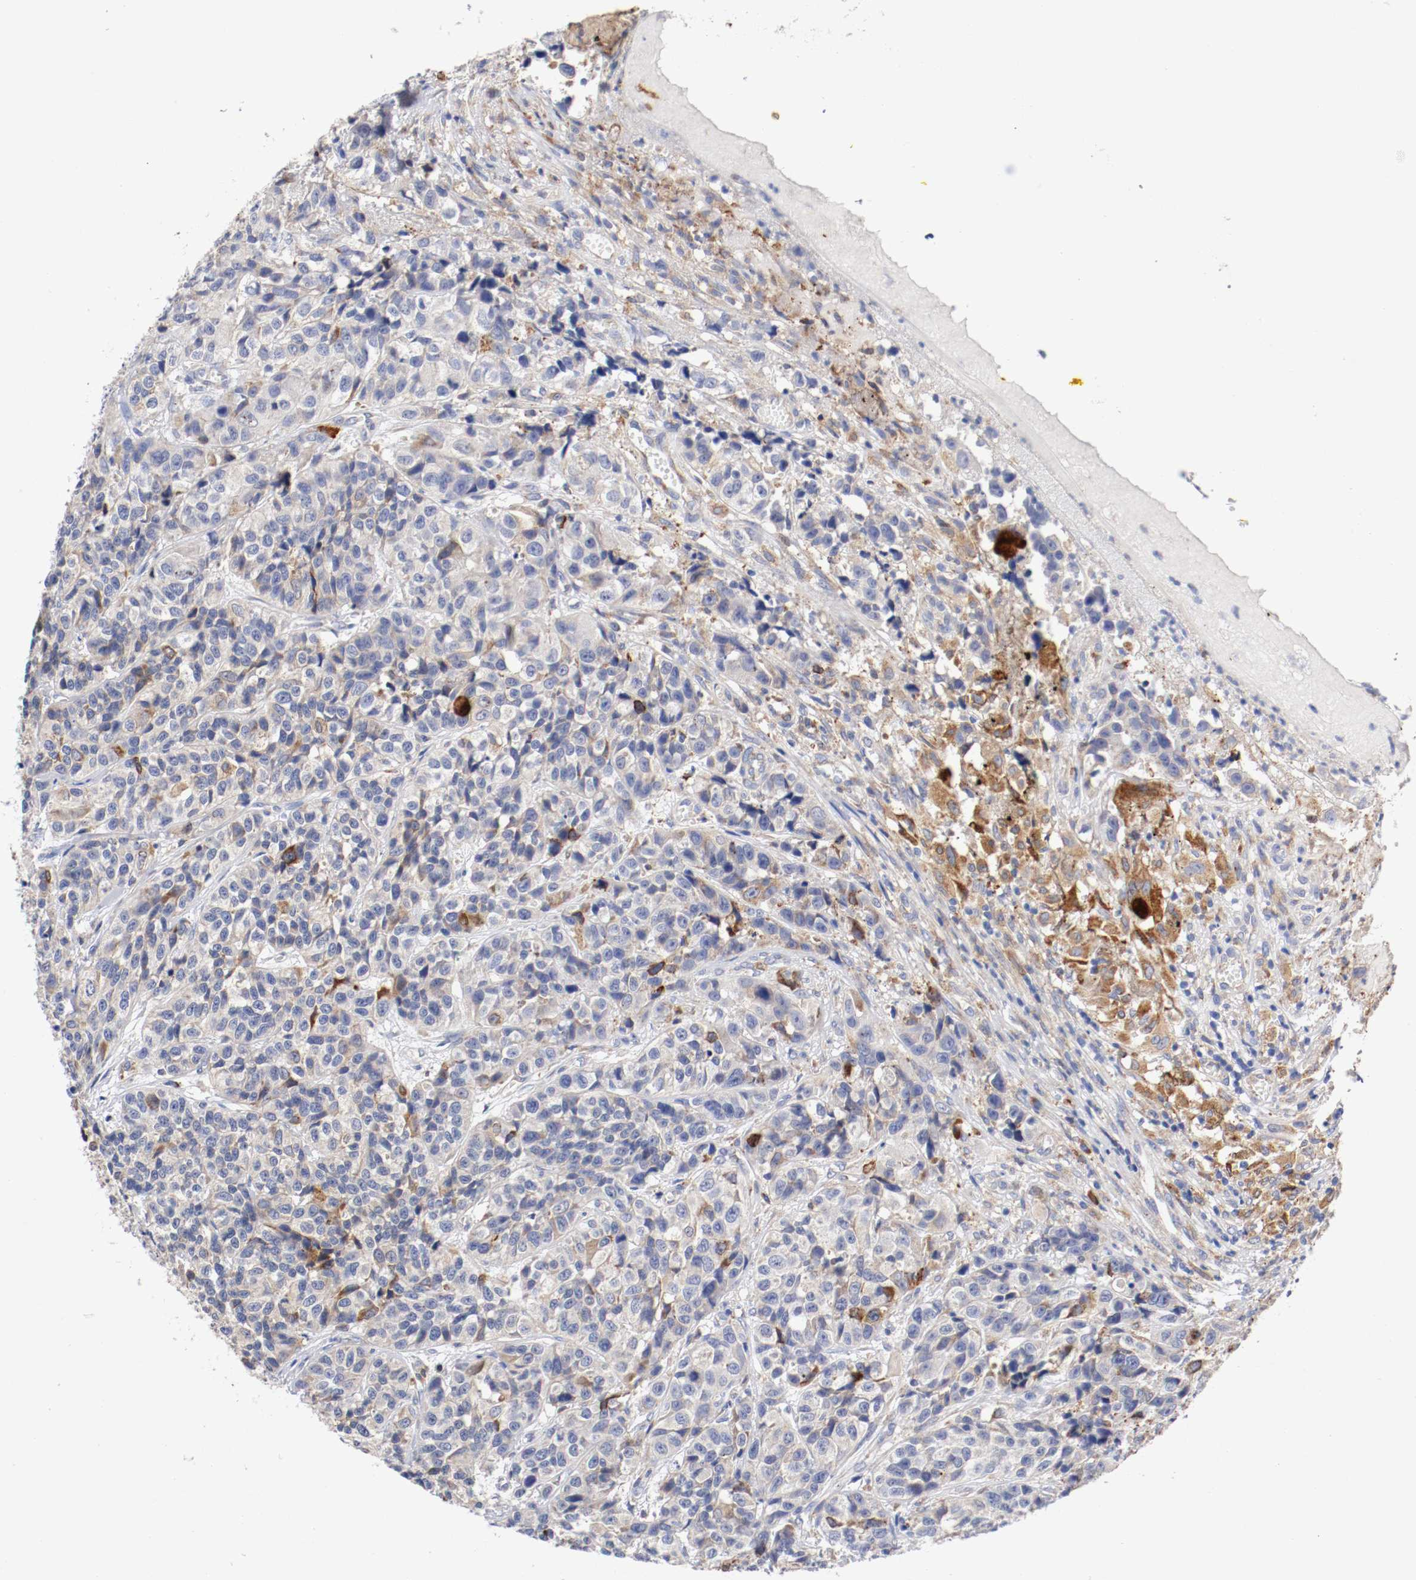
{"staining": {"intensity": "moderate", "quantity": "25%-75%", "location": "cytoplasmic/membranous"}, "tissue": "urothelial cancer", "cell_type": "Tumor cells", "image_type": "cancer", "snomed": [{"axis": "morphology", "description": "Urothelial carcinoma, High grade"}, {"axis": "topography", "description": "Urinary bladder"}], "caption": "An image showing moderate cytoplasmic/membranous staining in about 25%-75% of tumor cells in urothelial cancer, as visualized by brown immunohistochemical staining.", "gene": "TRAF2", "patient": {"sex": "female", "age": 81}}